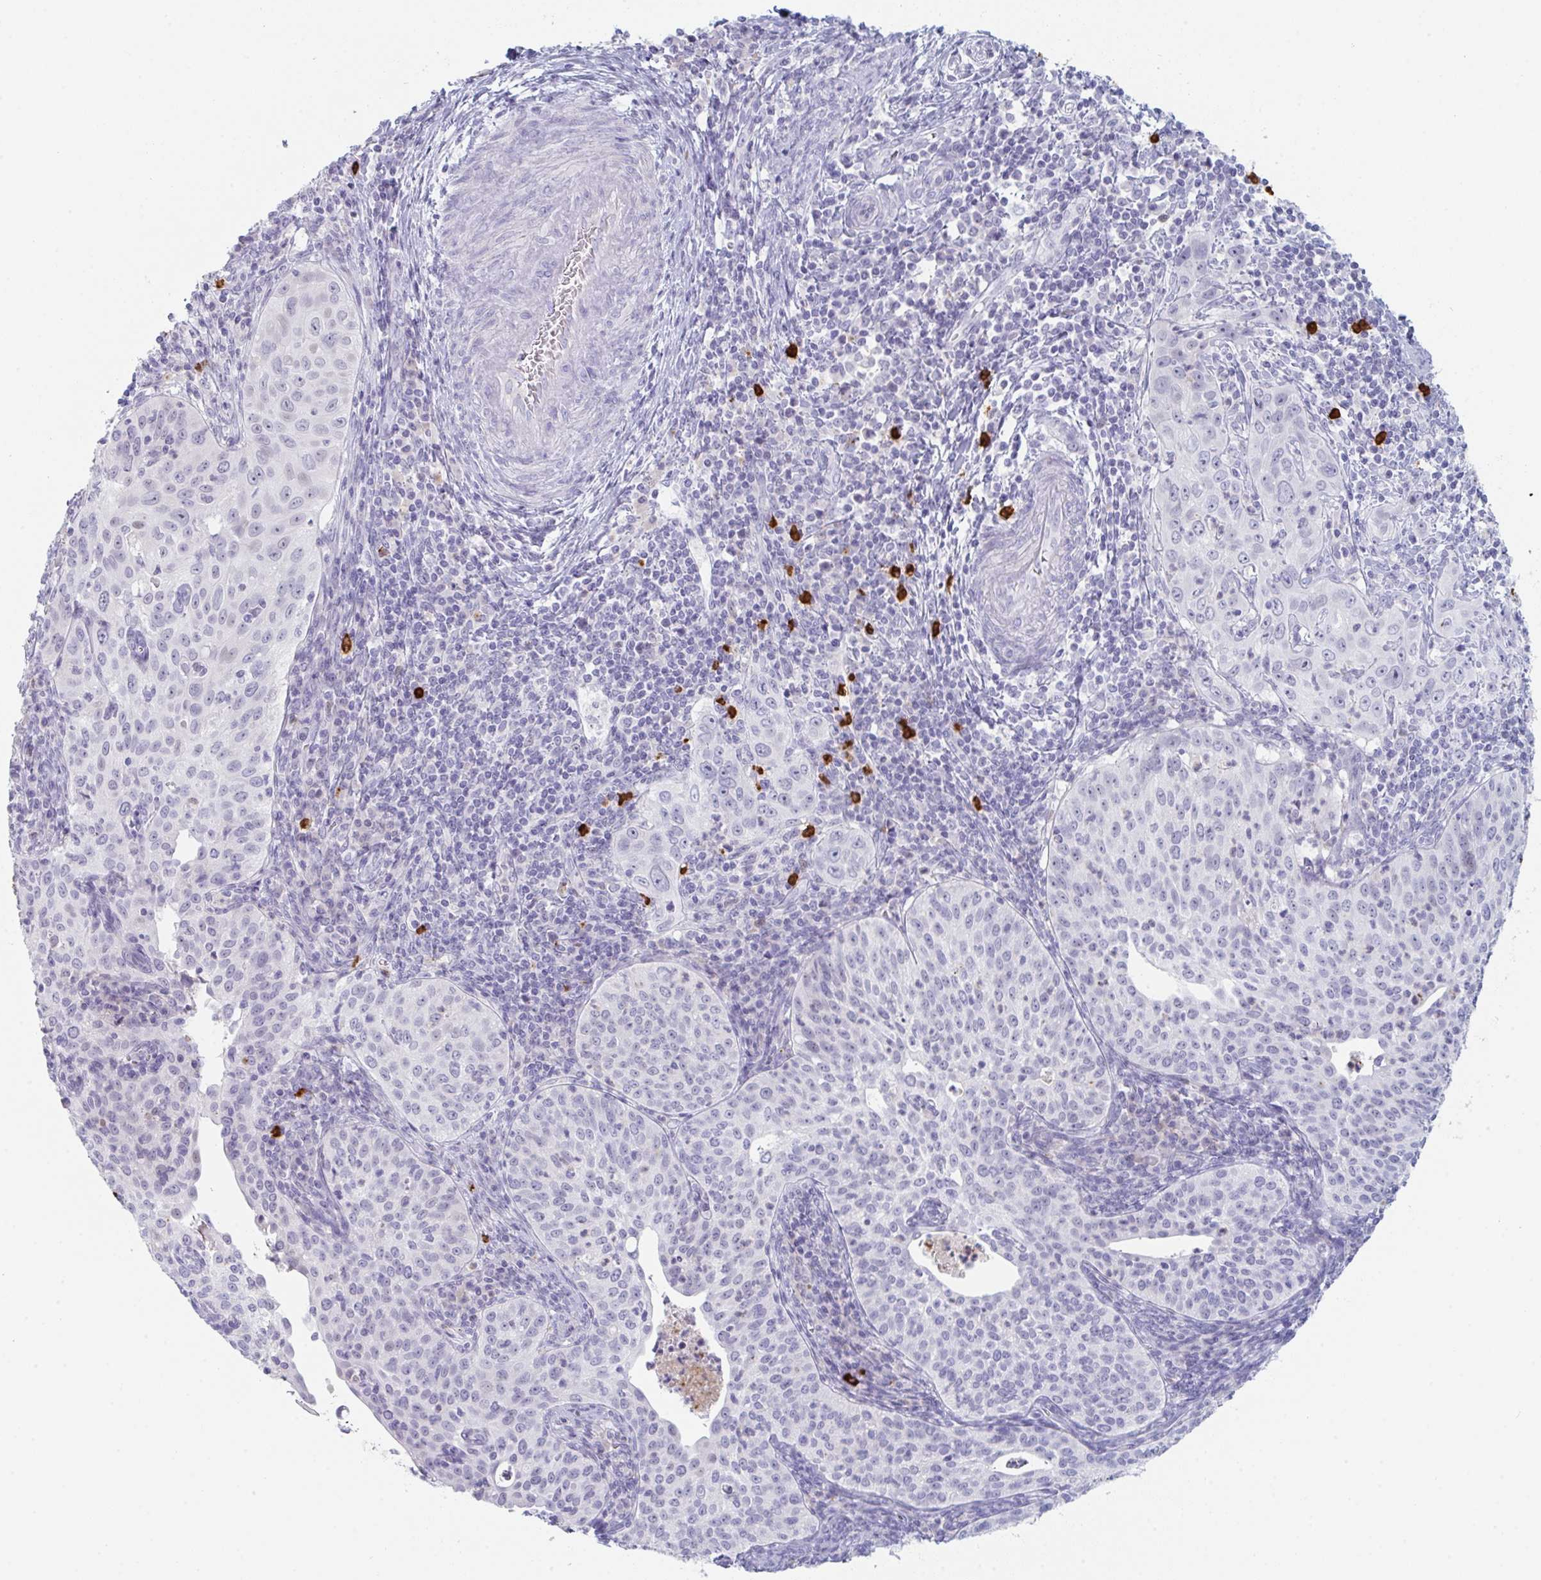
{"staining": {"intensity": "negative", "quantity": "none", "location": "none"}, "tissue": "cervical cancer", "cell_type": "Tumor cells", "image_type": "cancer", "snomed": [{"axis": "morphology", "description": "Squamous cell carcinoma, NOS"}, {"axis": "topography", "description": "Cervix"}], "caption": "IHC photomicrograph of human cervical cancer stained for a protein (brown), which demonstrates no staining in tumor cells. (Stains: DAB (3,3'-diaminobenzidine) IHC with hematoxylin counter stain, Microscopy: brightfield microscopy at high magnification).", "gene": "RUBCN", "patient": {"sex": "female", "age": 30}}